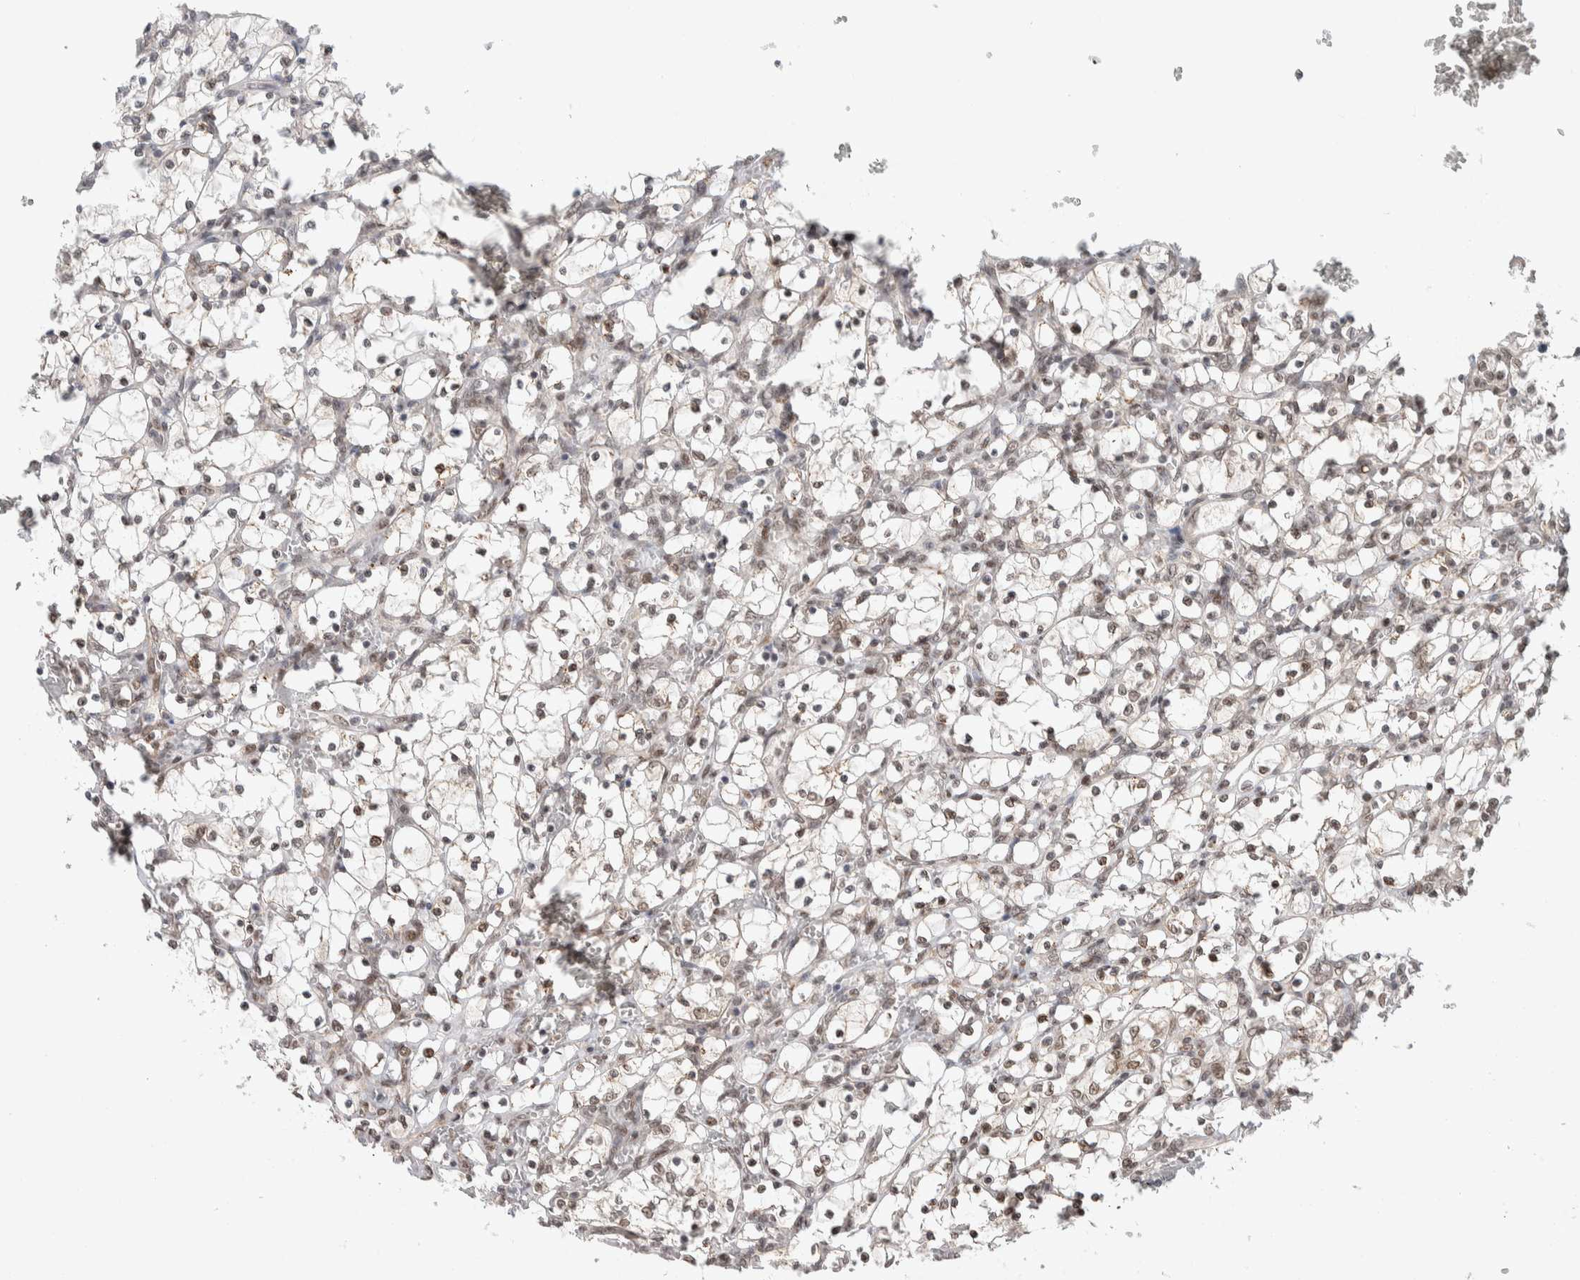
{"staining": {"intensity": "weak", "quantity": "<25%", "location": "nuclear"}, "tissue": "renal cancer", "cell_type": "Tumor cells", "image_type": "cancer", "snomed": [{"axis": "morphology", "description": "Adenocarcinoma, NOS"}, {"axis": "topography", "description": "Kidney"}], "caption": "Micrograph shows no protein expression in tumor cells of renal cancer tissue.", "gene": "TNRC18", "patient": {"sex": "female", "age": 69}}